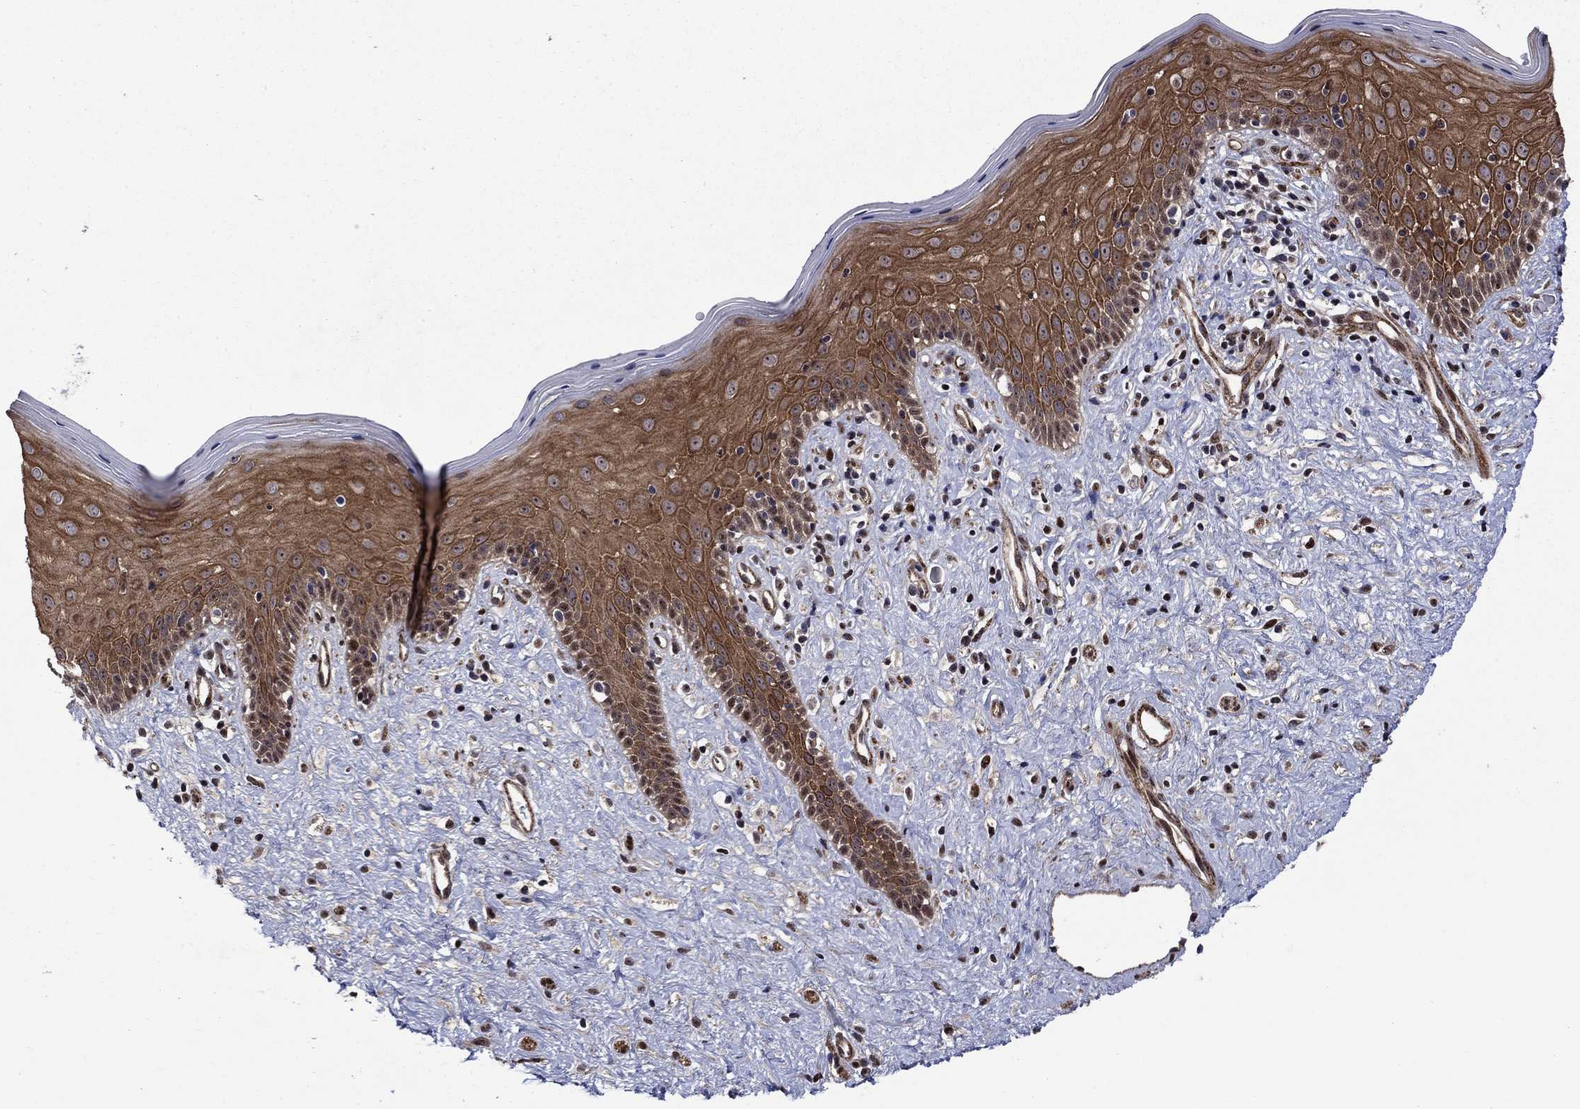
{"staining": {"intensity": "strong", "quantity": ">75%", "location": "cytoplasmic/membranous,nuclear"}, "tissue": "vagina", "cell_type": "Squamous epithelial cells", "image_type": "normal", "snomed": [{"axis": "morphology", "description": "Normal tissue, NOS"}, {"axis": "topography", "description": "Vagina"}], "caption": "A brown stain labels strong cytoplasmic/membranous,nuclear positivity of a protein in squamous epithelial cells of benign vagina. Using DAB (3,3'-diaminobenzidine) (brown) and hematoxylin (blue) stains, captured at high magnification using brightfield microscopy.", "gene": "AGTPBP1", "patient": {"sex": "female", "age": 47}}